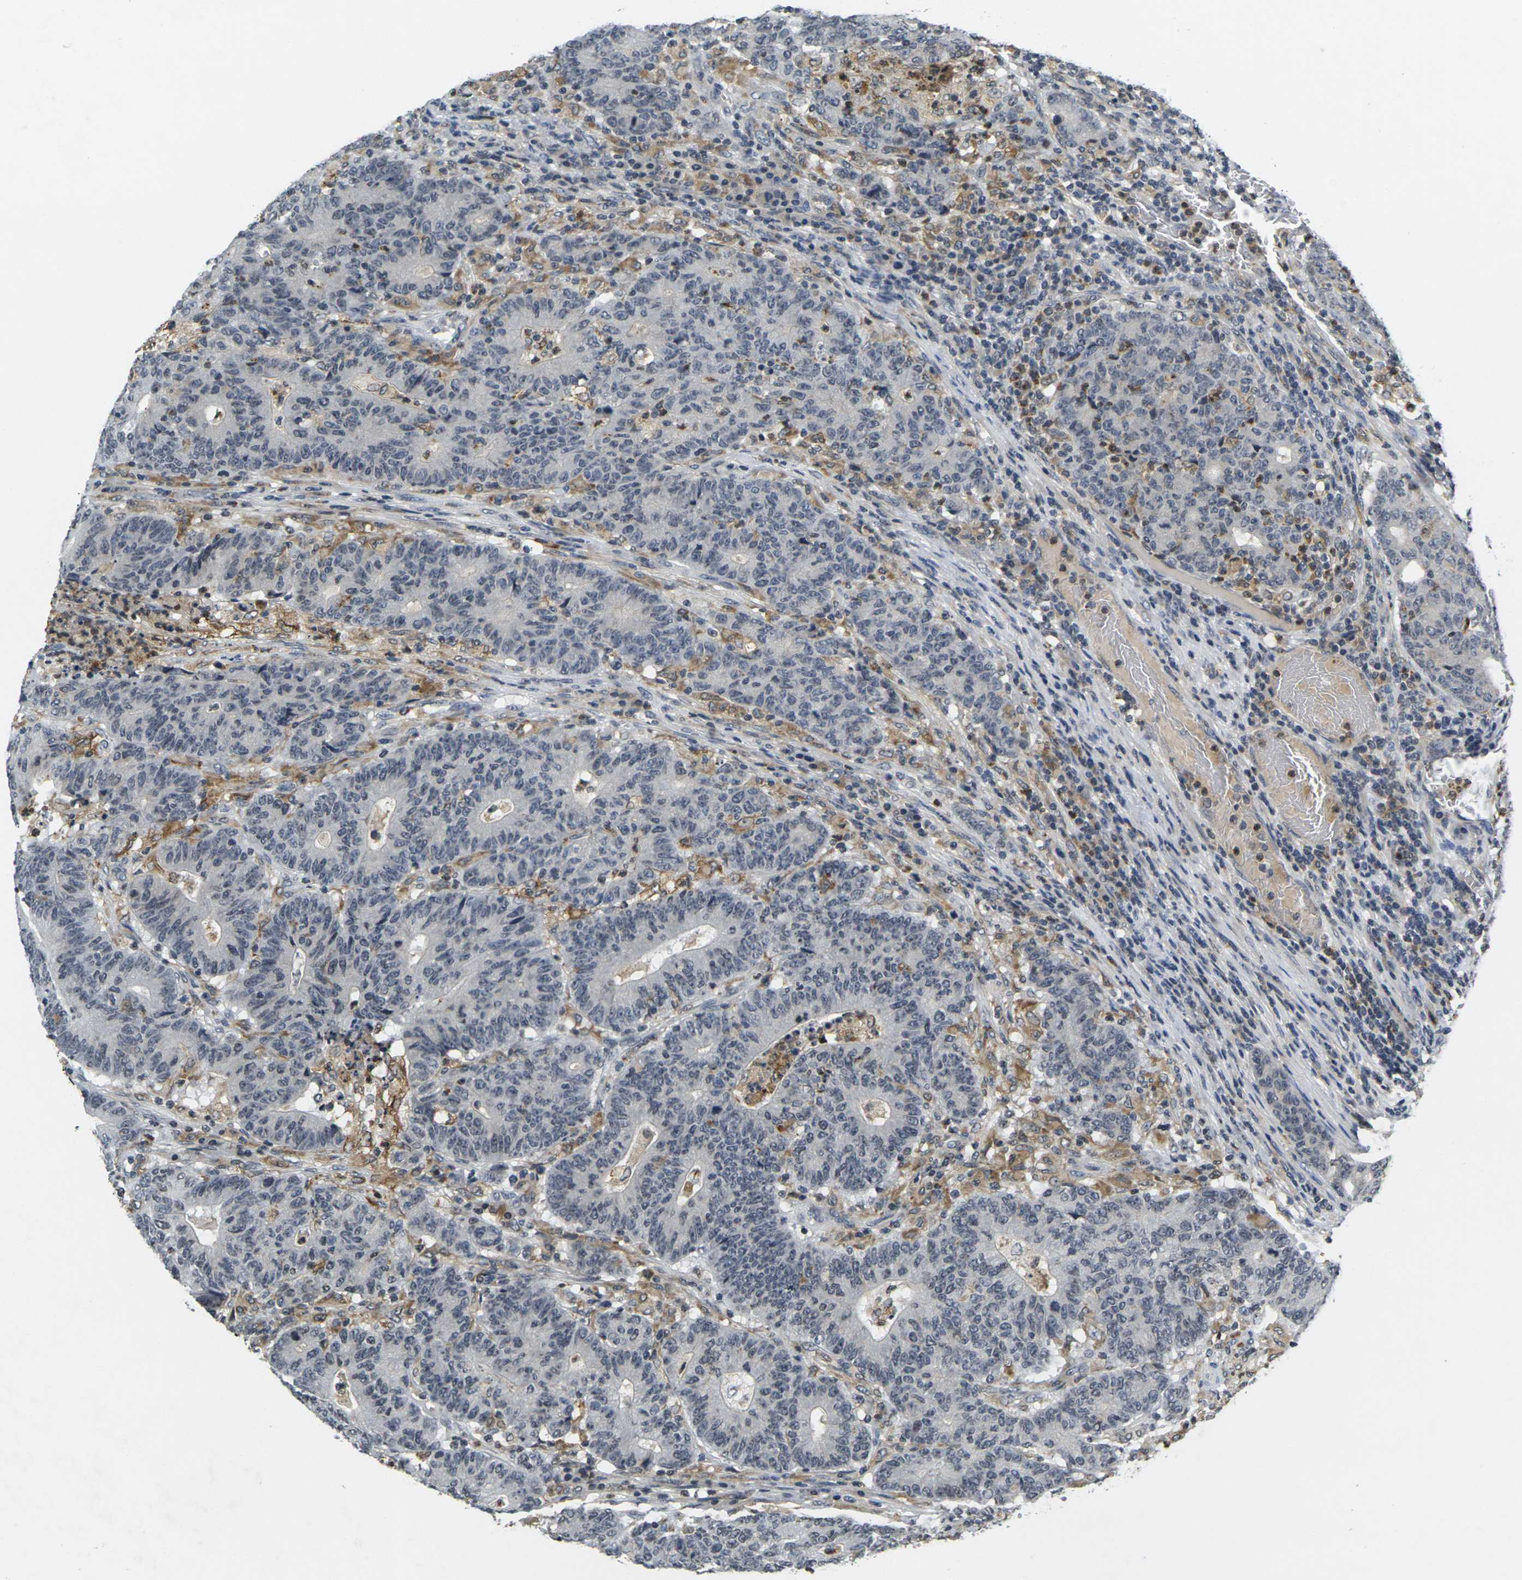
{"staining": {"intensity": "negative", "quantity": "none", "location": "none"}, "tissue": "colorectal cancer", "cell_type": "Tumor cells", "image_type": "cancer", "snomed": [{"axis": "morphology", "description": "Normal tissue, NOS"}, {"axis": "morphology", "description": "Adenocarcinoma, NOS"}, {"axis": "topography", "description": "Colon"}], "caption": "Protein analysis of colorectal adenocarcinoma demonstrates no significant staining in tumor cells.", "gene": "C1QC", "patient": {"sex": "female", "age": 75}}